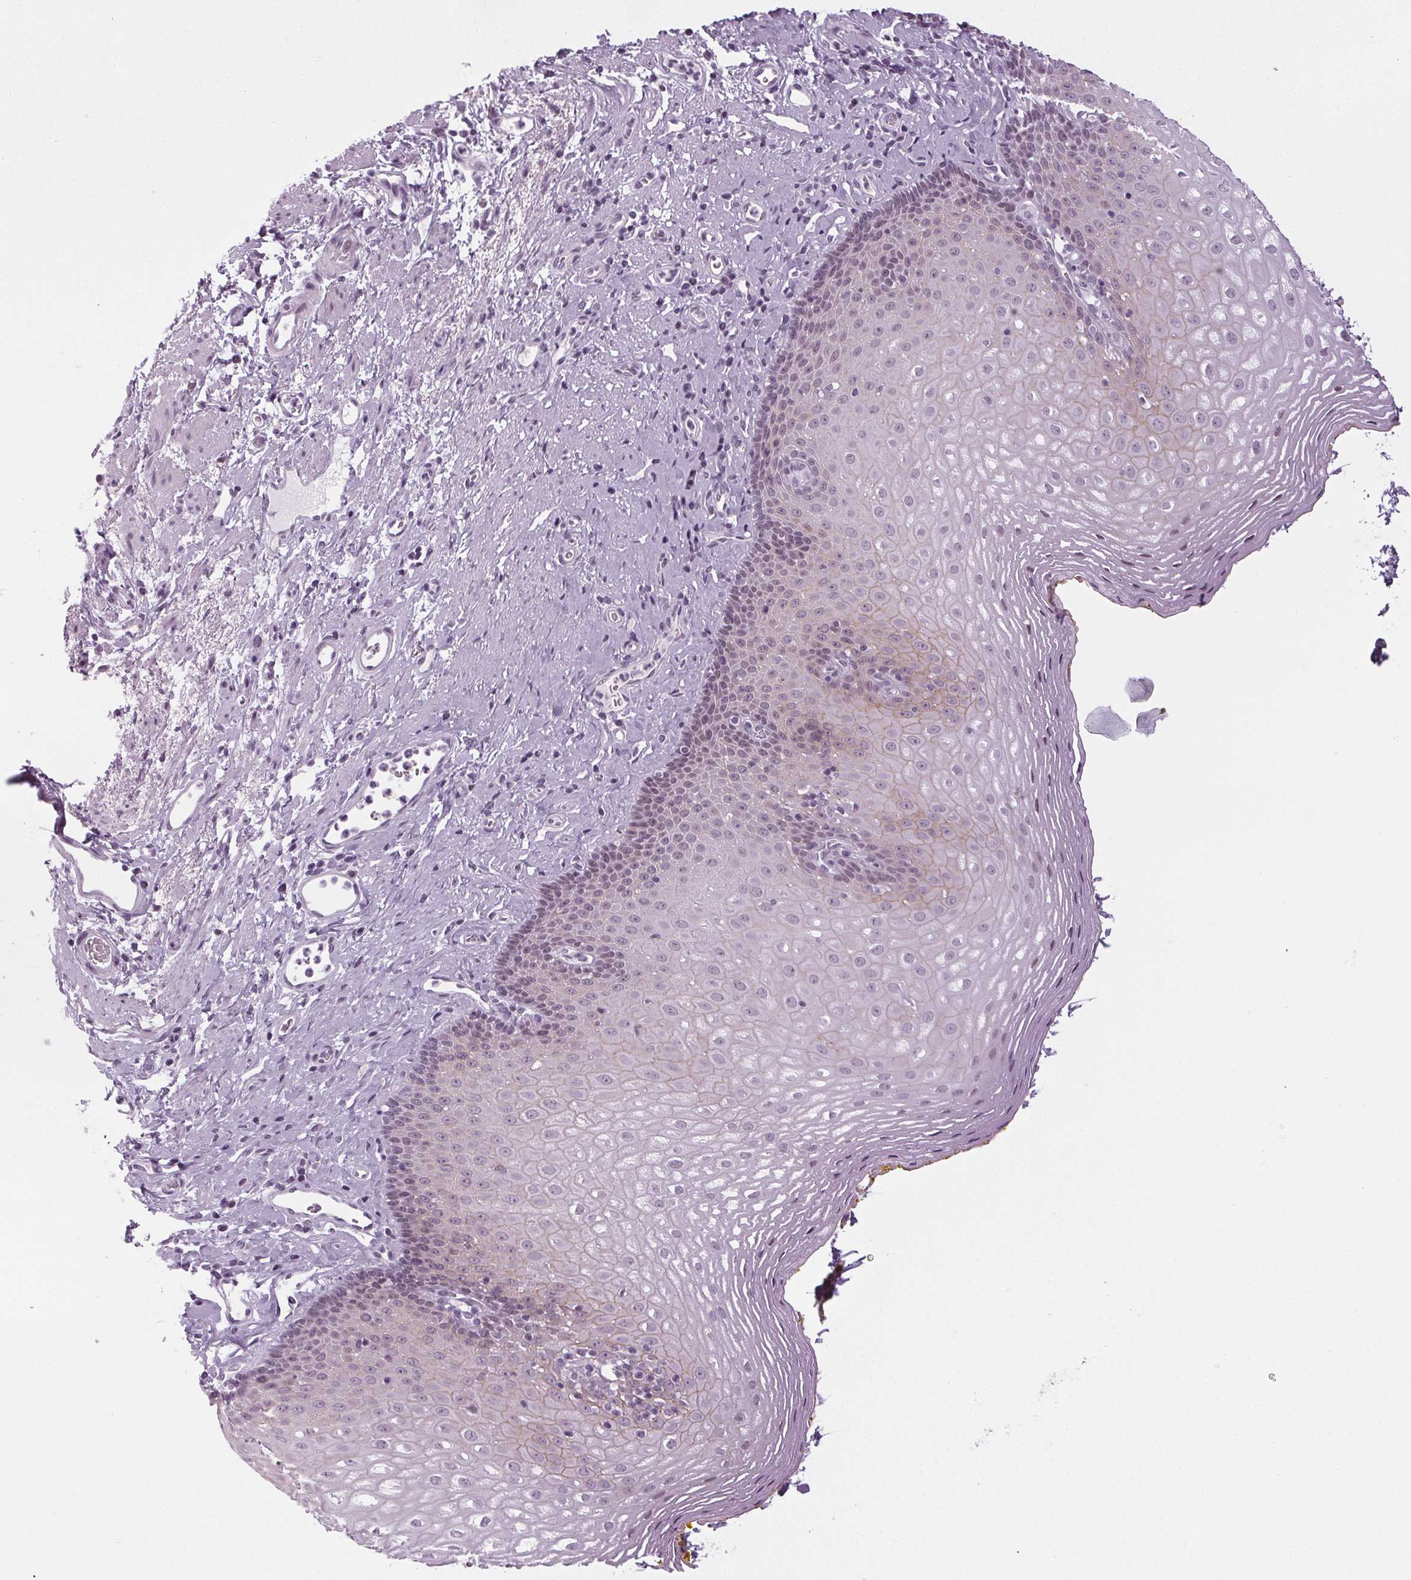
{"staining": {"intensity": "weak", "quantity": "<25%", "location": "cytoplasmic/membranous"}, "tissue": "esophagus", "cell_type": "Squamous epithelial cells", "image_type": "normal", "snomed": [{"axis": "morphology", "description": "Normal tissue, NOS"}, {"axis": "topography", "description": "Esophagus"}], "caption": "Immunohistochemical staining of benign human esophagus displays no significant staining in squamous epithelial cells. The staining was performed using DAB (3,3'-diaminobenzidine) to visualize the protein expression in brown, while the nuclei were stained in blue with hematoxylin (Magnification: 20x).", "gene": "IGF2BP1", "patient": {"sex": "female", "age": 68}}